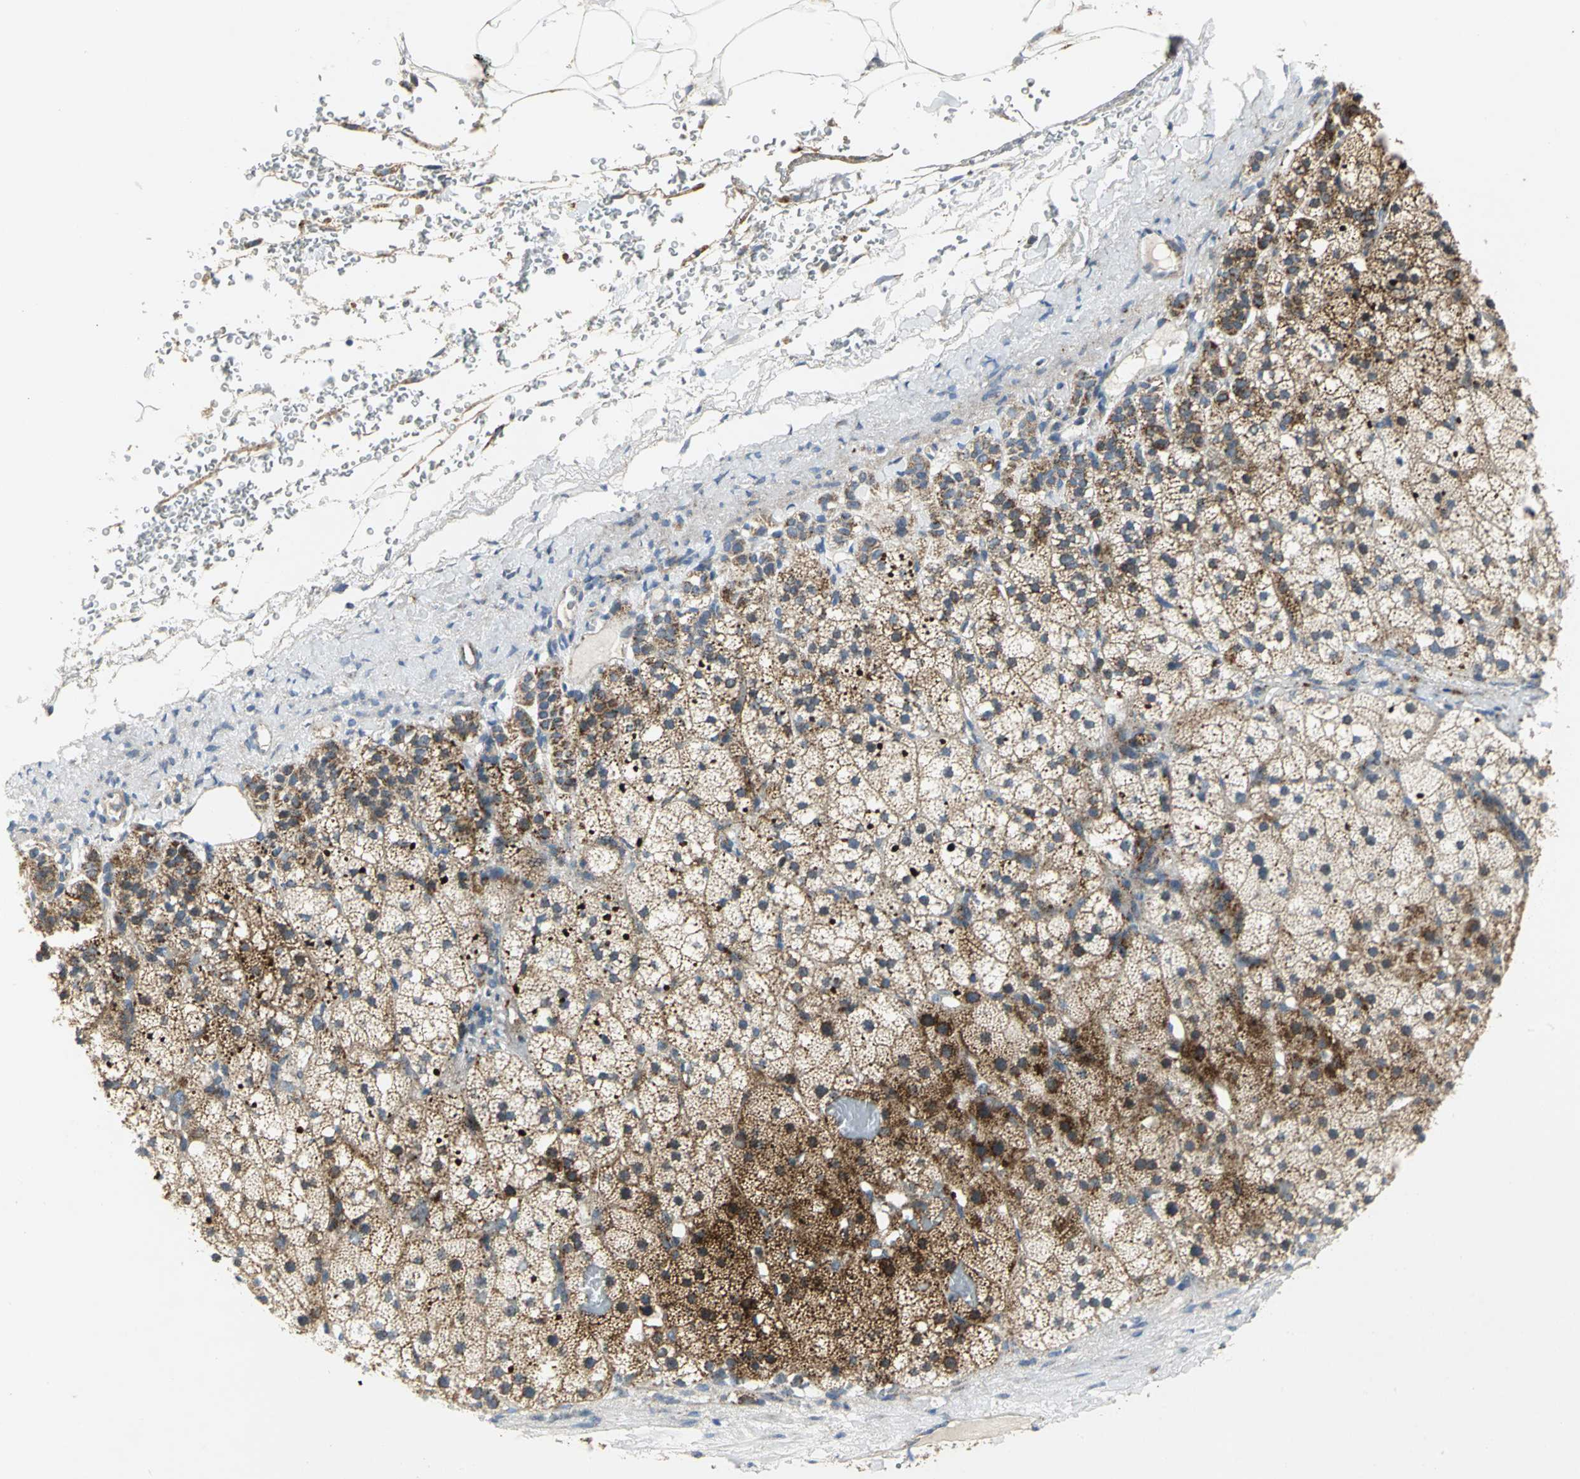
{"staining": {"intensity": "strong", "quantity": ">75%", "location": "cytoplasmic/membranous"}, "tissue": "adrenal gland", "cell_type": "Glandular cells", "image_type": "normal", "snomed": [{"axis": "morphology", "description": "Normal tissue, NOS"}, {"axis": "topography", "description": "Adrenal gland"}], "caption": "Immunohistochemical staining of normal human adrenal gland displays >75% levels of strong cytoplasmic/membranous protein positivity in approximately >75% of glandular cells. (DAB IHC, brown staining for protein, blue staining for nuclei).", "gene": "SPPL2B", "patient": {"sex": "male", "age": 35}}